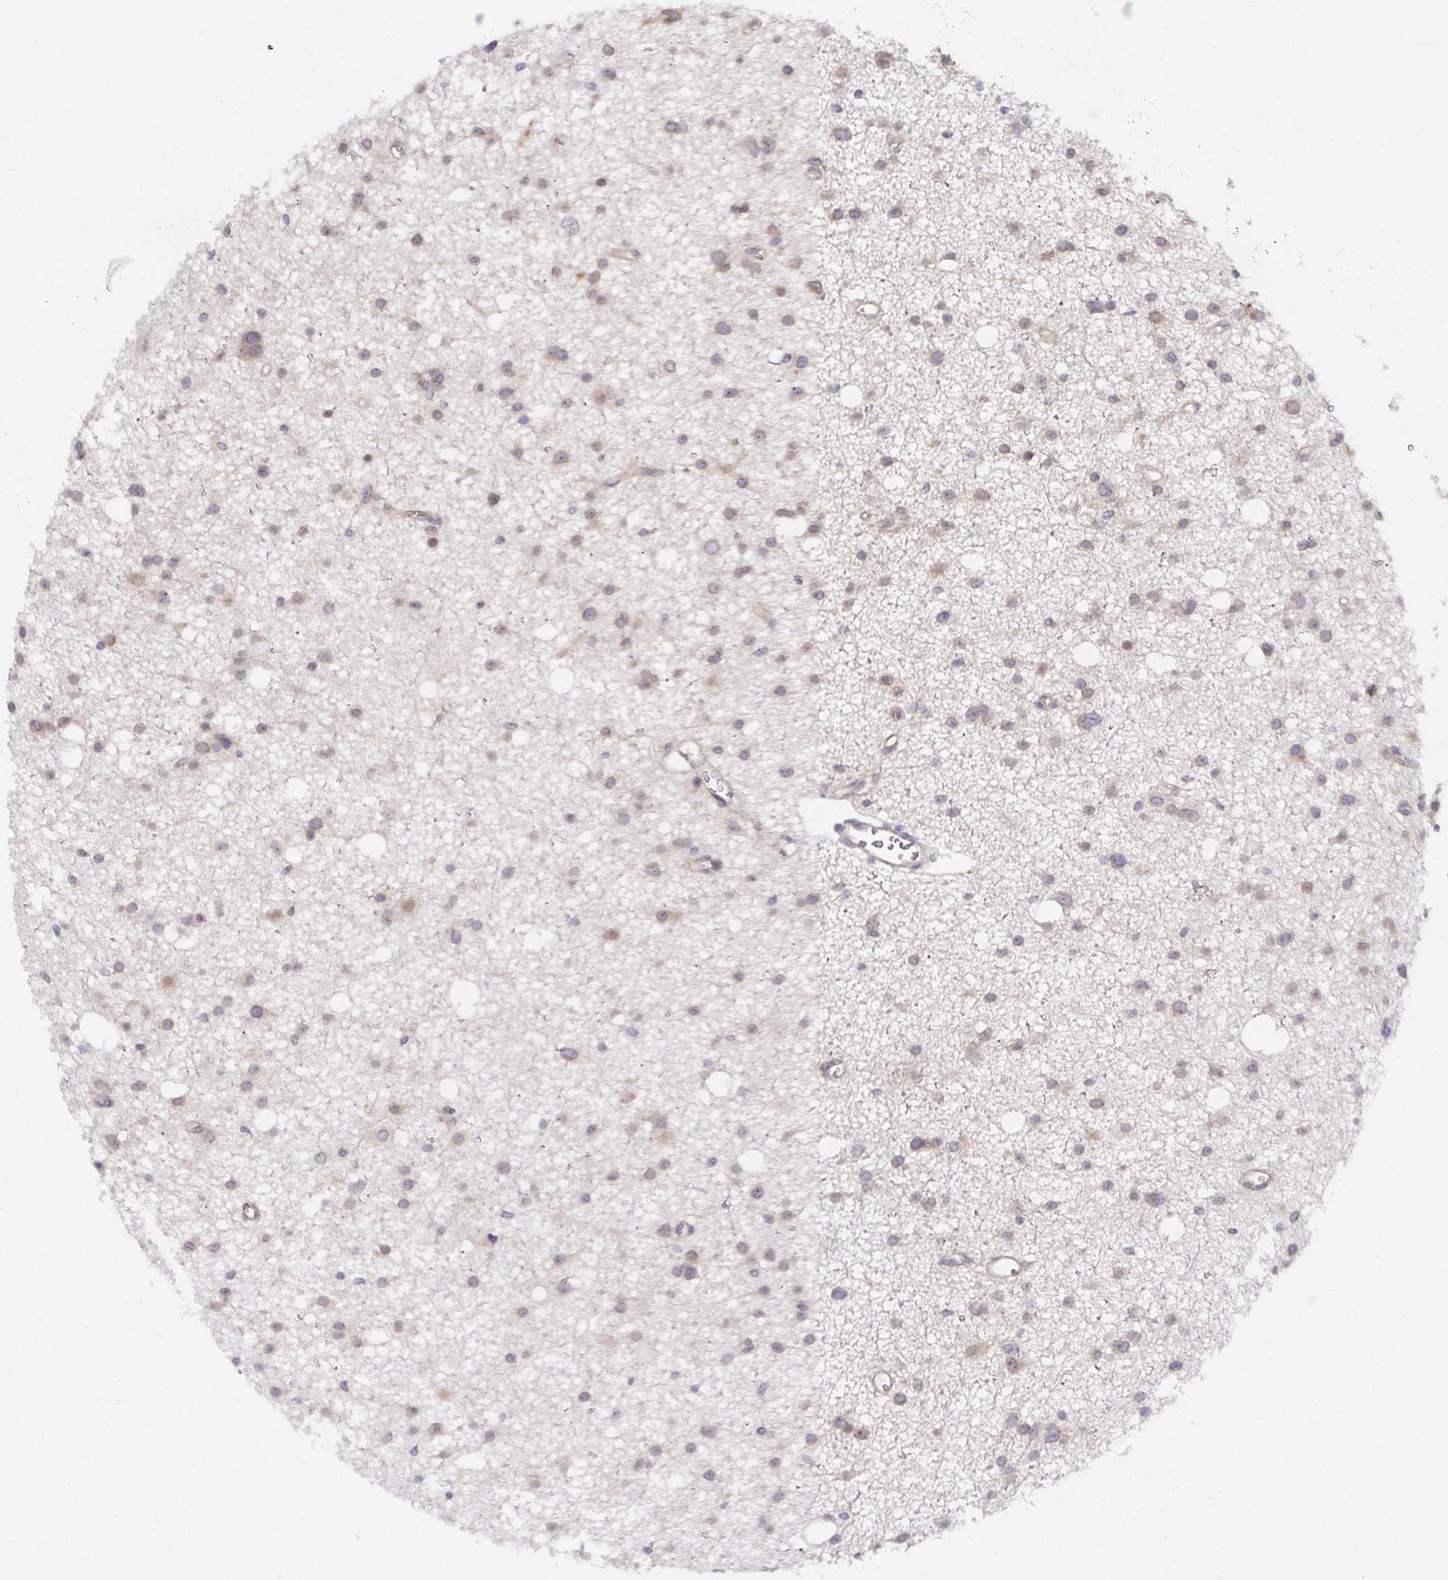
{"staining": {"intensity": "weak", "quantity": "25%-75%", "location": "cytoplasmic/membranous"}, "tissue": "glioma", "cell_type": "Tumor cells", "image_type": "cancer", "snomed": [{"axis": "morphology", "description": "Glioma, malignant, High grade"}, {"axis": "topography", "description": "Brain"}], "caption": "Protein staining reveals weak cytoplasmic/membranous expression in about 25%-75% of tumor cells in malignant glioma (high-grade).", "gene": "RAB9B", "patient": {"sex": "male", "age": 23}}